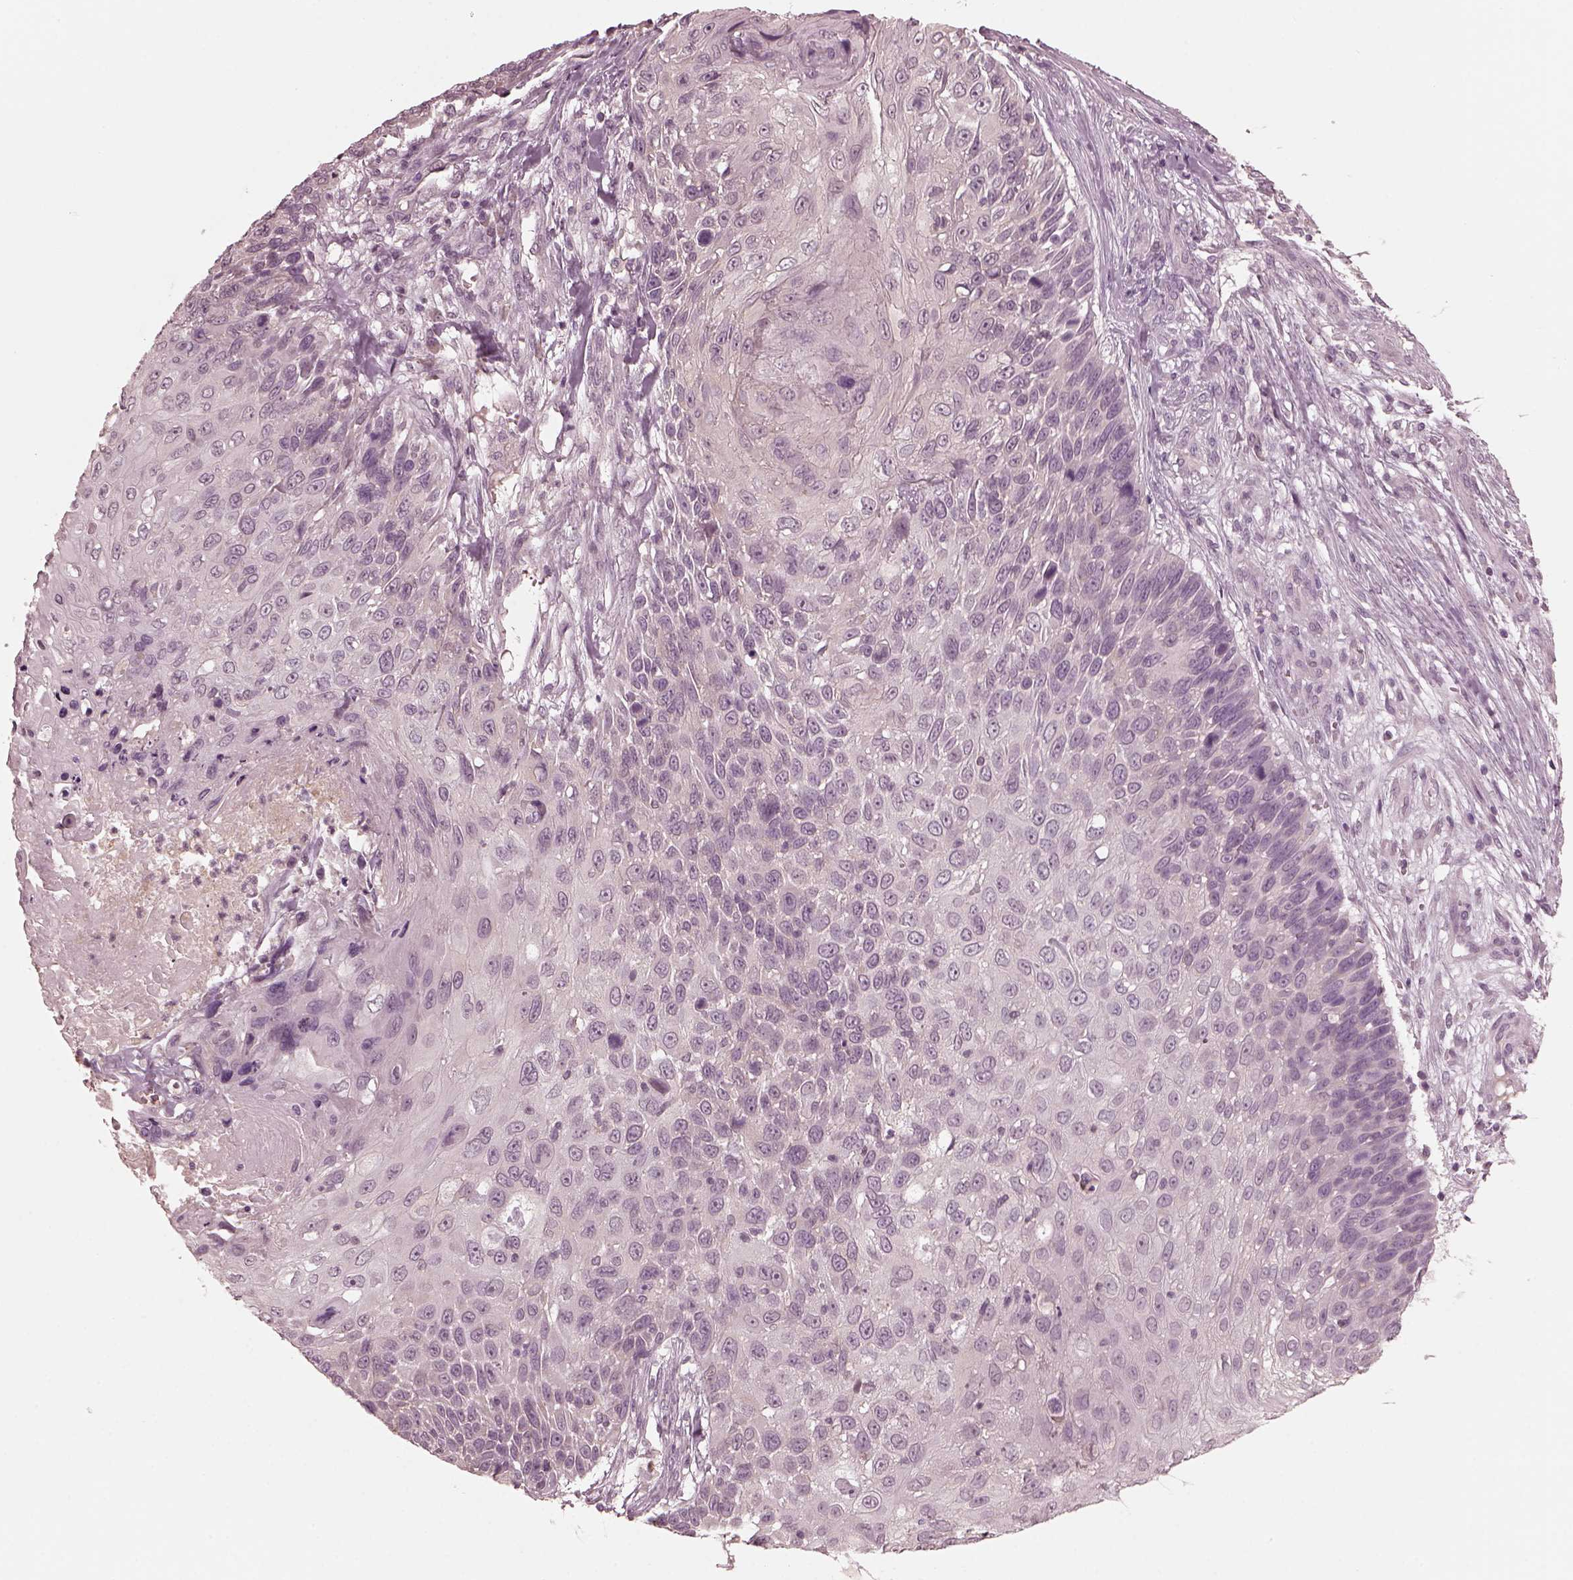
{"staining": {"intensity": "negative", "quantity": "none", "location": "none"}, "tissue": "skin cancer", "cell_type": "Tumor cells", "image_type": "cancer", "snomed": [{"axis": "morphology", "description": "Squamous cell carcinoma, NOS"}, {"axis": "topography", "description": "Skin"}], "caption": "A micrograph of squamous cell carcinoma (skin) stained for a protein reveals no brown staining in tumor cells.", "gene": "RGS7", "patient": {"sex": "male", "age": 92}}